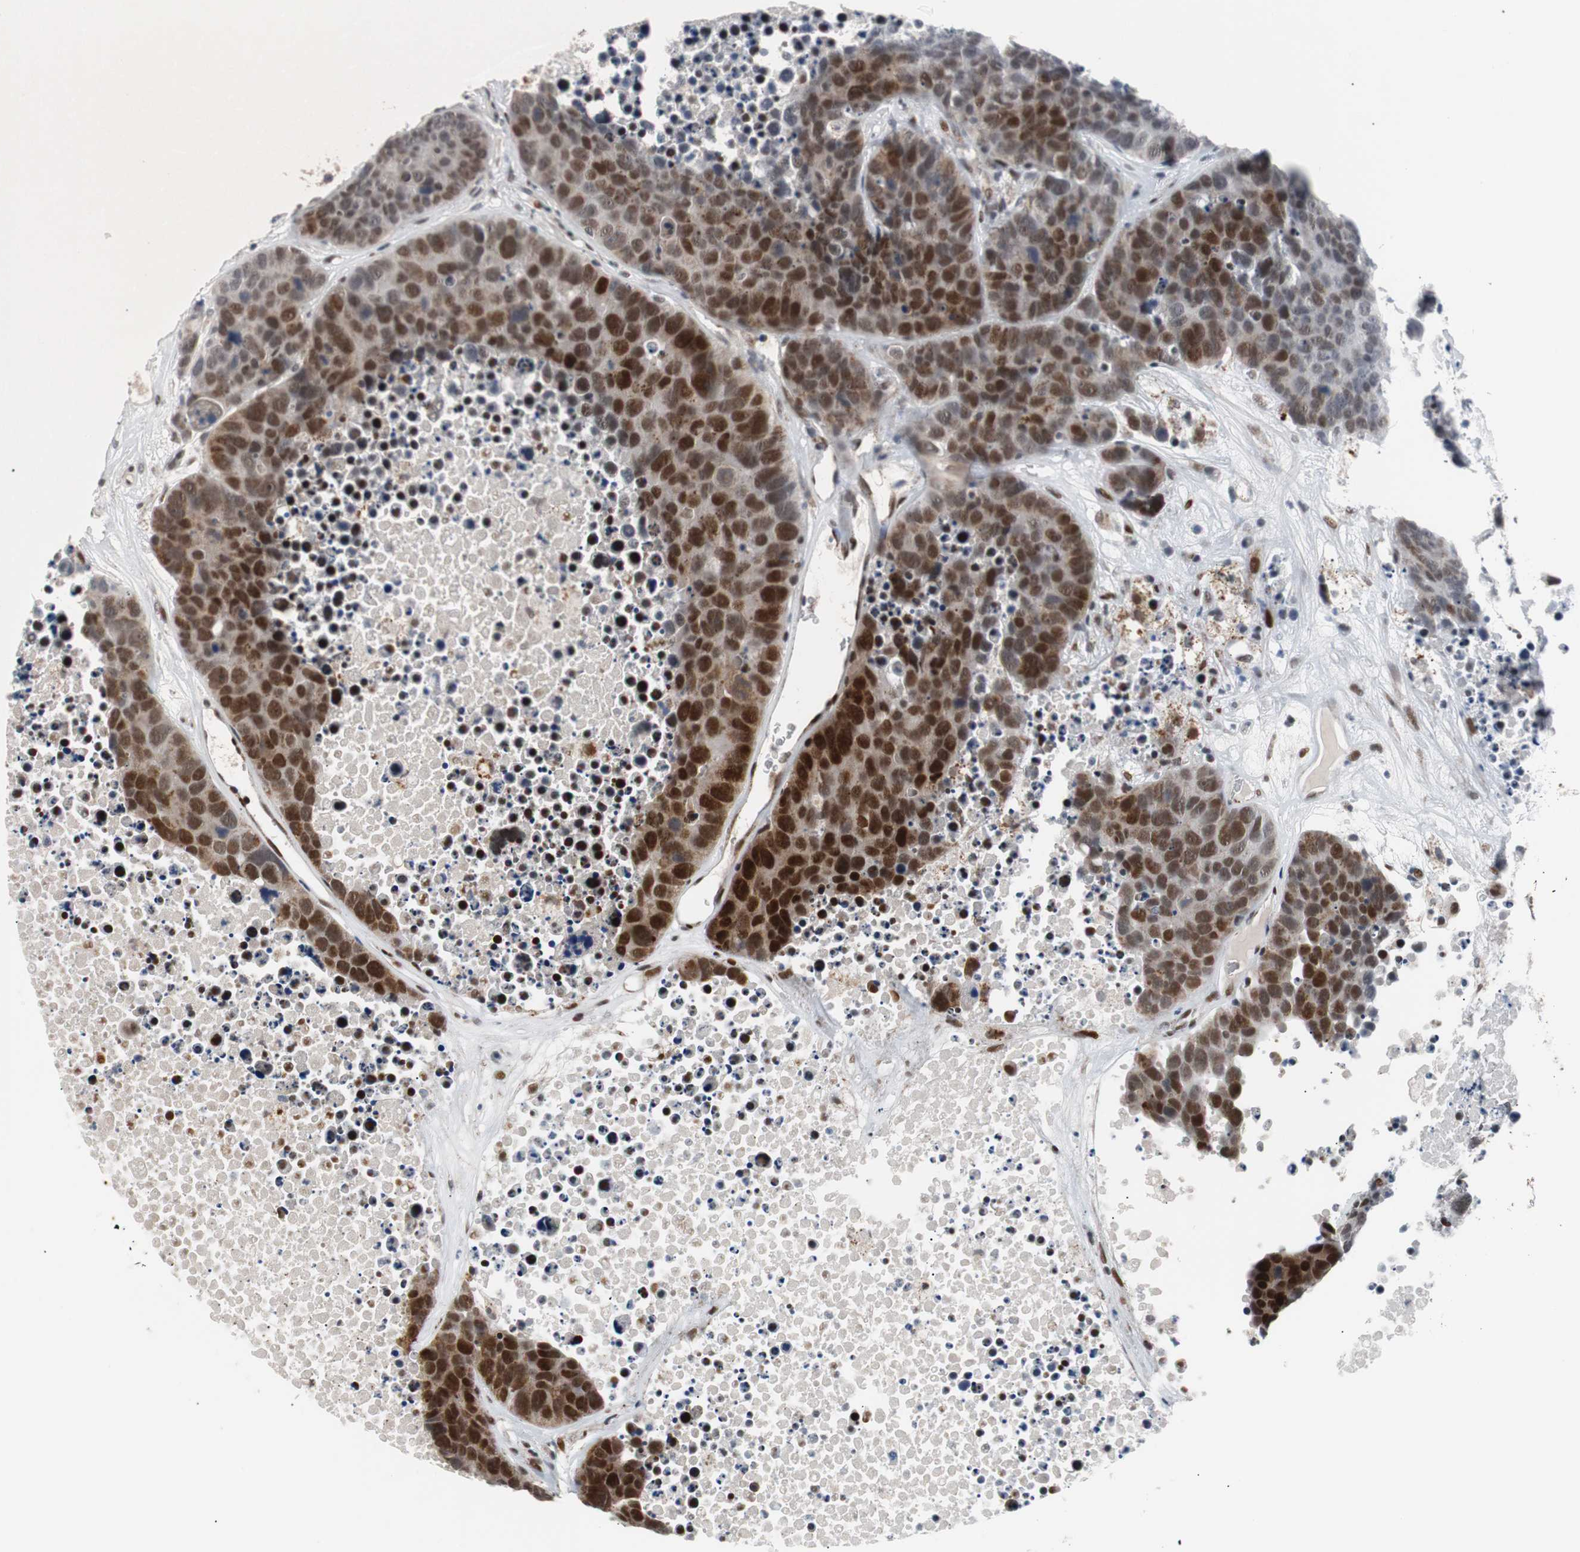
{"staining": {"intensity": "moderate", "quantity": ">75%", "location": "nuclear"}, "tissue": "carcinoid", "cell_type": "Tumor cells", "image_type": "cancer", "snomed": [{"axis": "morphology", "description": "Carcinoid, malignant, NOS"}, {"axis": "topography", "description": "Lung"}], "caption": "Protein staining shows moderate nuclear staining in approximately >75% of tumor cells in carcinoid. The staining was performed using DAB, with brown indicating positive protein expression. Nuclei are stained blue with hematoxylin.", "gene": "NBL1", "patient": {"sex": "male", "age": 60}}